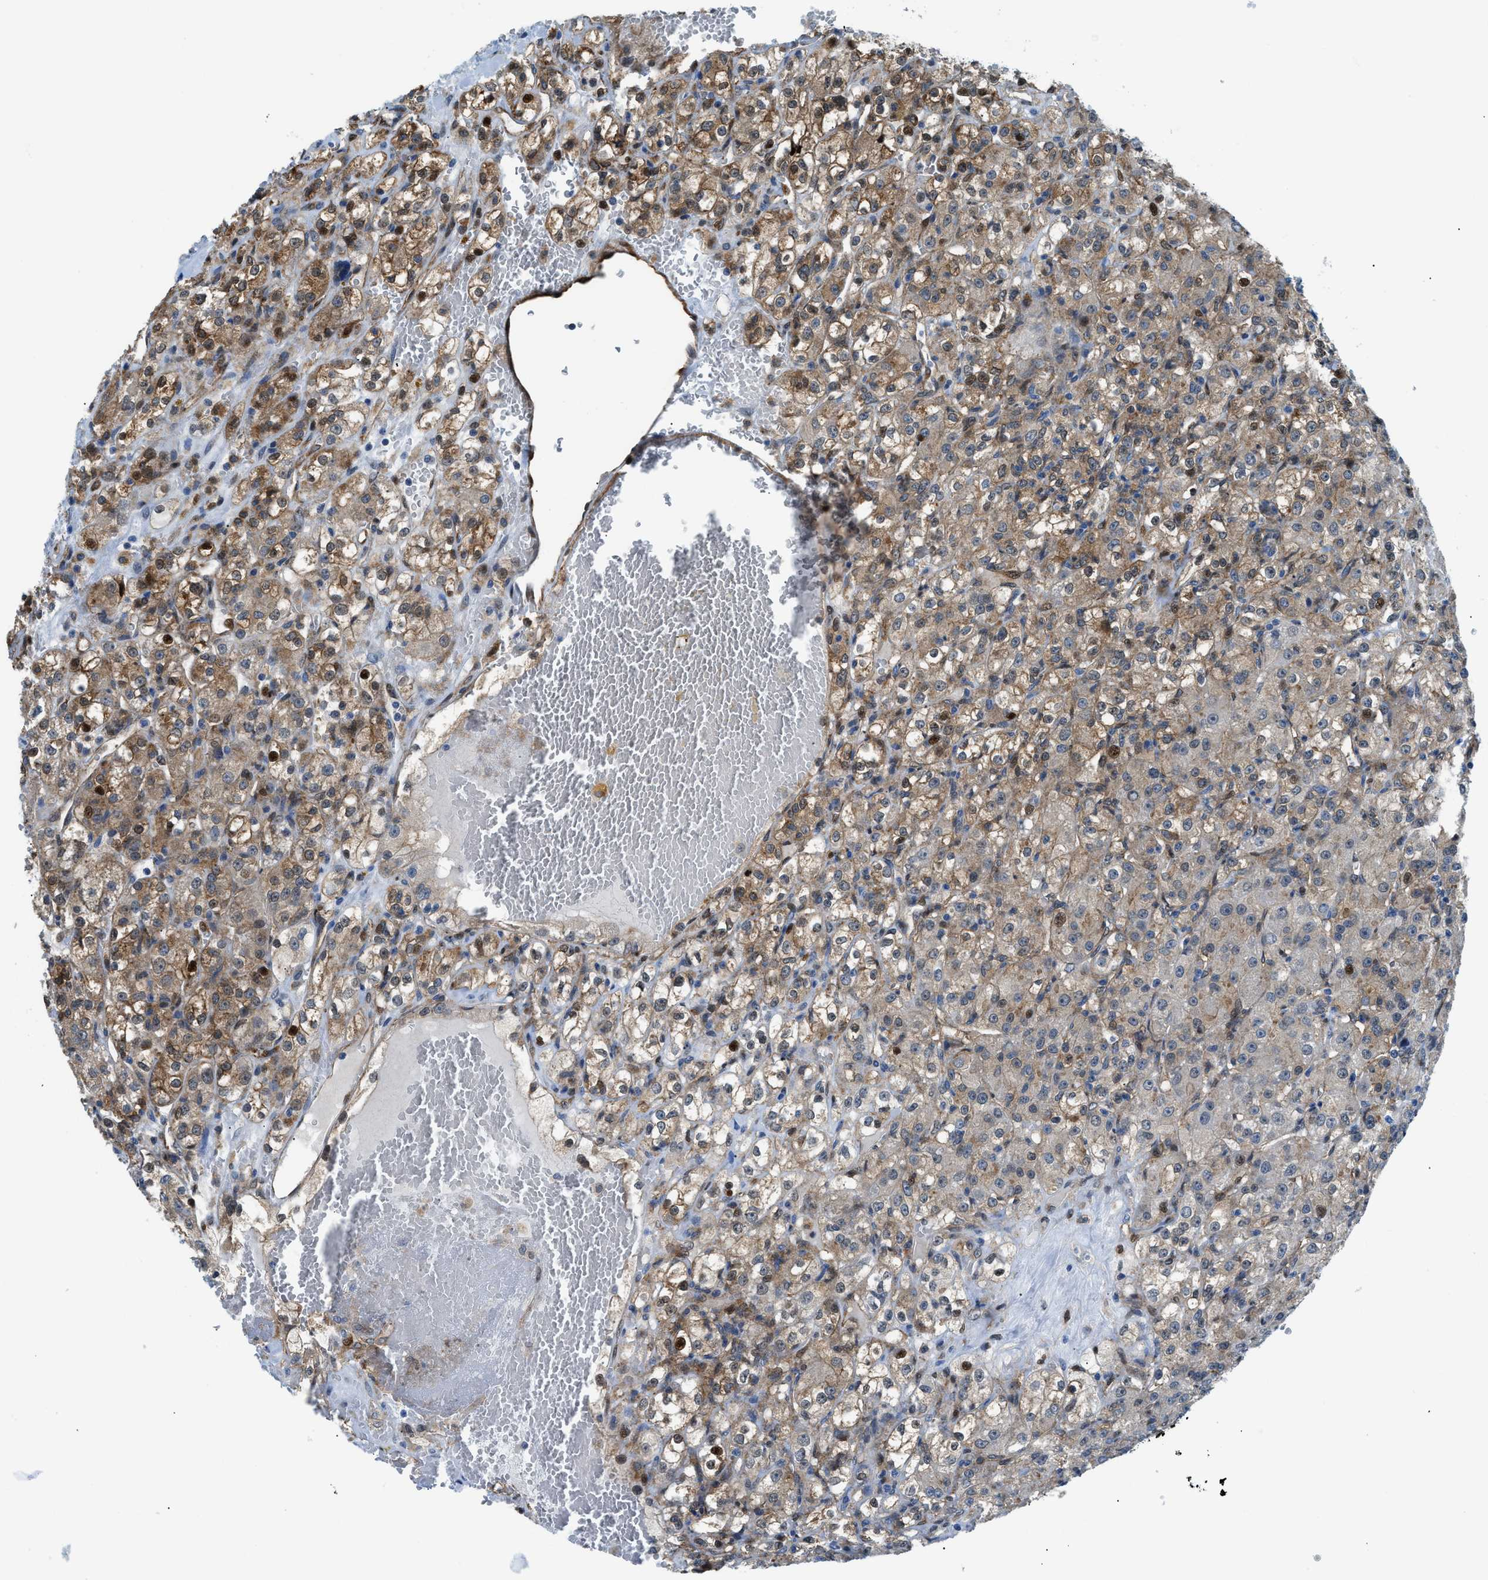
{"staining": {"intensity": "strong", "quantity": "25%-75%", "location": "cytoplasmic/membranous,nuclear"}, "tissue": "renal cancer", "cell_type": "Tumor cells", "image_type": "cancer", "snomed": [{"axis": "morphology", "description": "Normal tissue, NOS"}, {"axis": "morphology", "description": "Adenocarcinoma, NOS"}, {"axis": "topography", "description": "Kidney"}], "caption": "Human renal cancer (adenocarcinoma) stained with a protein marker shows strong staining in tumor cells.", "gene": "YWHAE", "patient": {"sex": "male", "age": 61}}